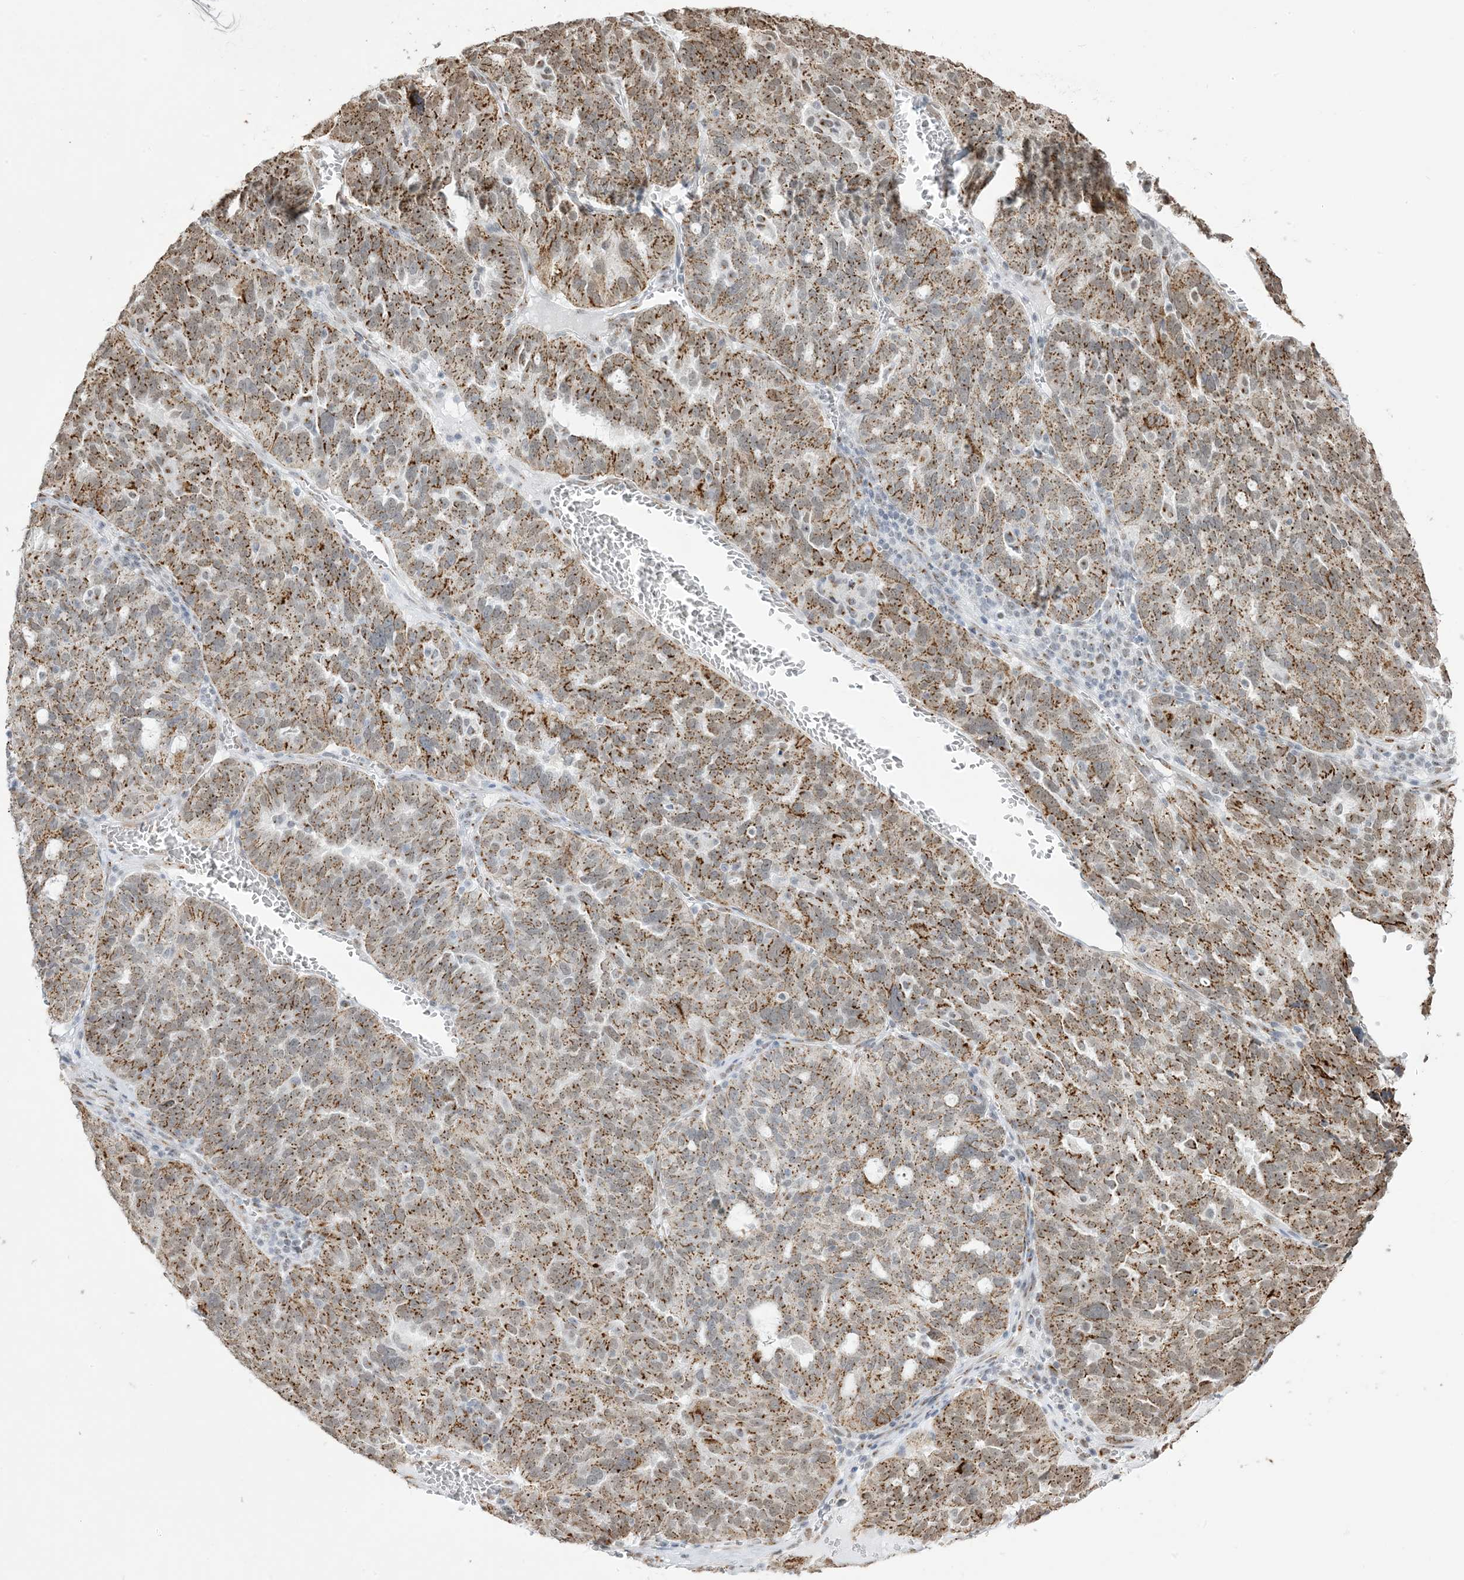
{"staining": {"intensity": "moderate", "quantity": ">75%", "location": "cytoplasmic/membranous"}, "tissue": "ovarian cancer", "cell_type": "Tumor cells", "image_type": "cancer", "snomed": [{"axis": "morphology", "description": "Cystadenocarcinoma, serous, NOS"}, {"axis": "topography", "description": "Ovary"}], "caption": "Tumor cells reveal medium levels of moderate cytoplasmic/membranous staining in approximately >75% of cells in ovarian serous cystadenocarcinoma.", "gene": "GPR107", "patient": {"sex": "female", "age": 59}}